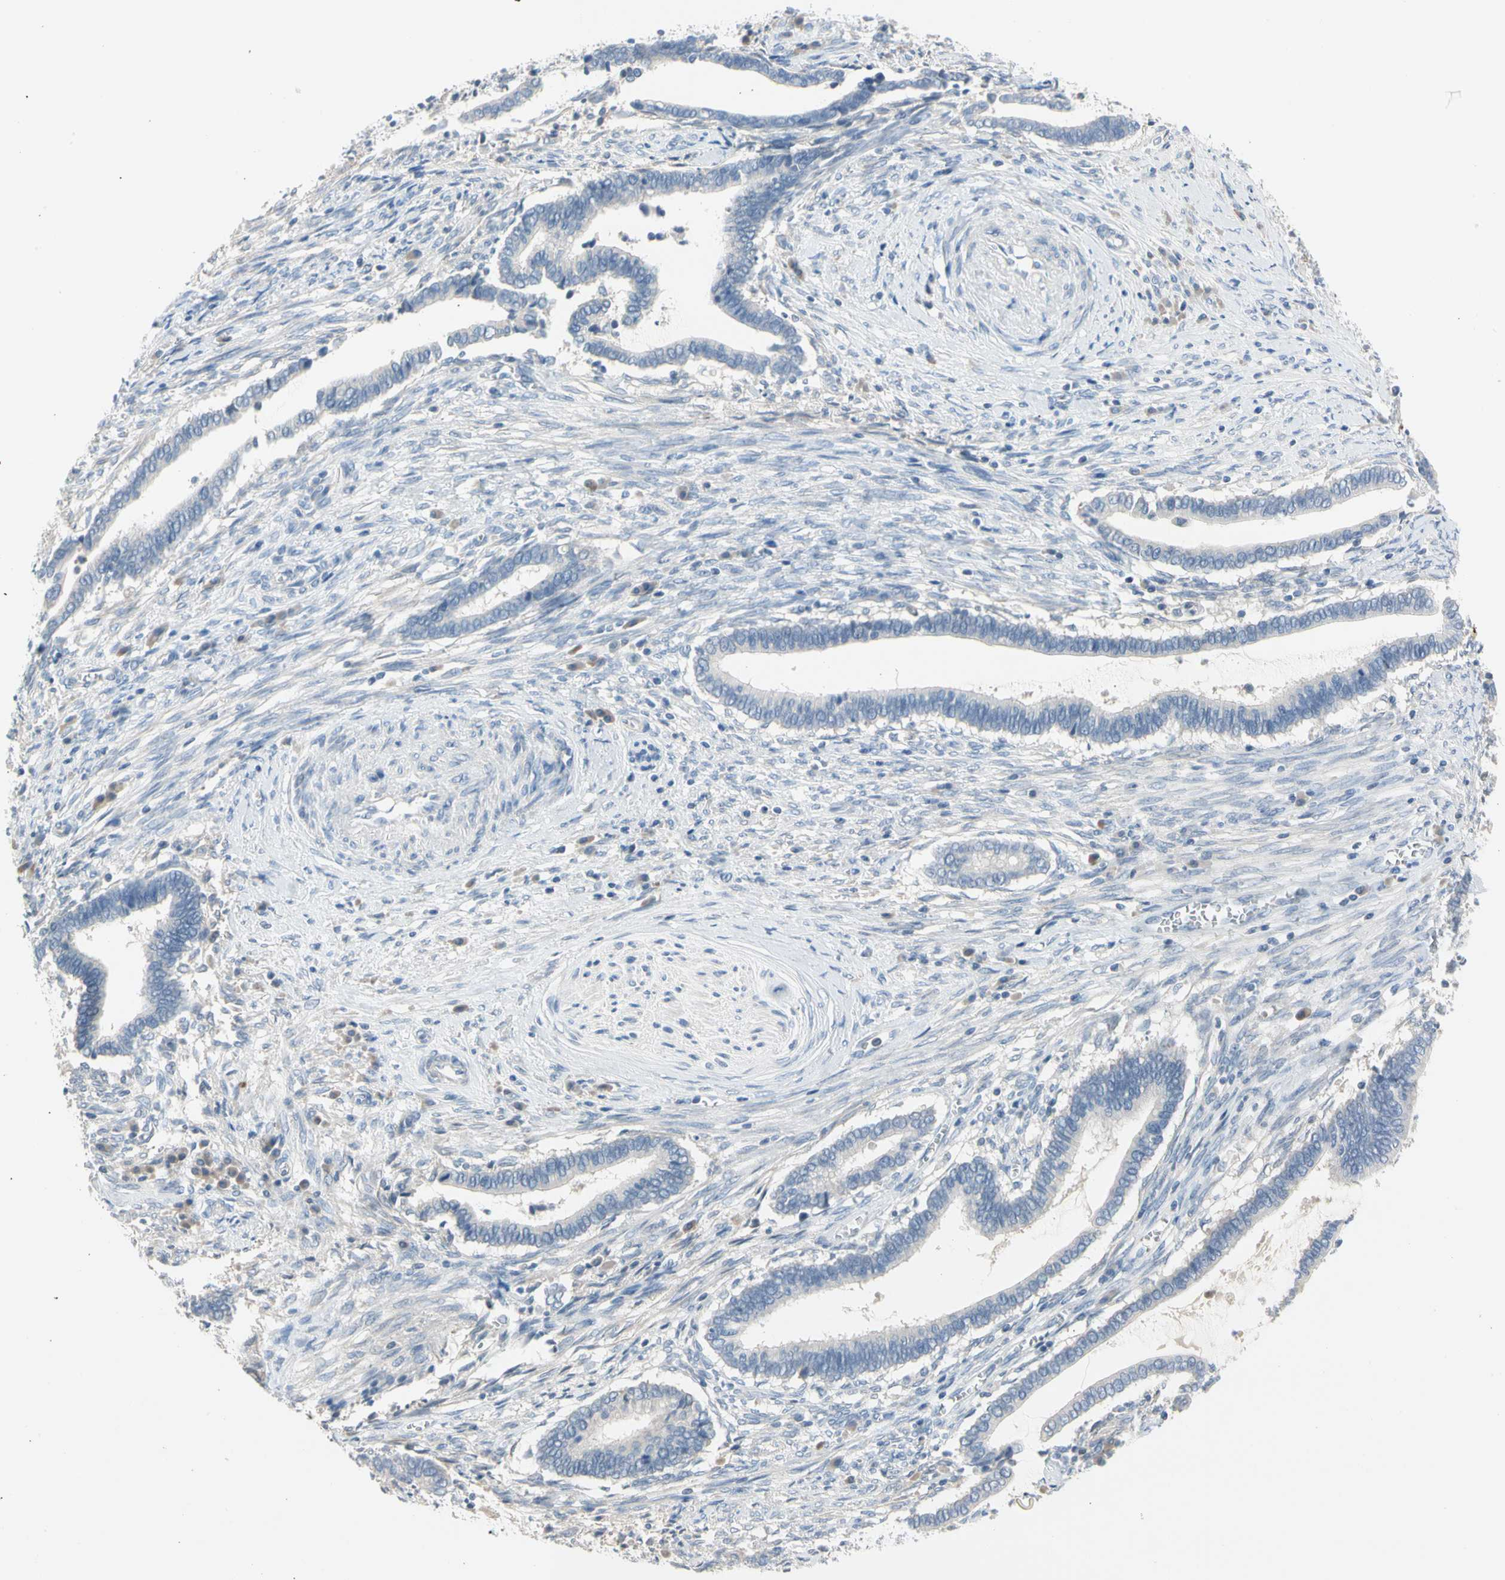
{"staining": {"intensity": "negative", "quantity": "none", "location": "none"}, "tissue": "cervical cancer", "cell_type": "Tumor cells", "image_type": "cancer", "snomed": [{"axis": "morphology", "description": "Adenocarcinoma, NOS"}, {"axis": "topography", "description": "Cervix"}], "caption": "Immunohistochemistry (IHC) histopathology image of human cervical cancer (adenocarcinoma) stained for a protein (brown), which exhibits no expression in tumor cells. (DAB IHC with hematoxylin counter stain).", "gene": "MARK1", "patient": {"sex": "female", "age": 44}}